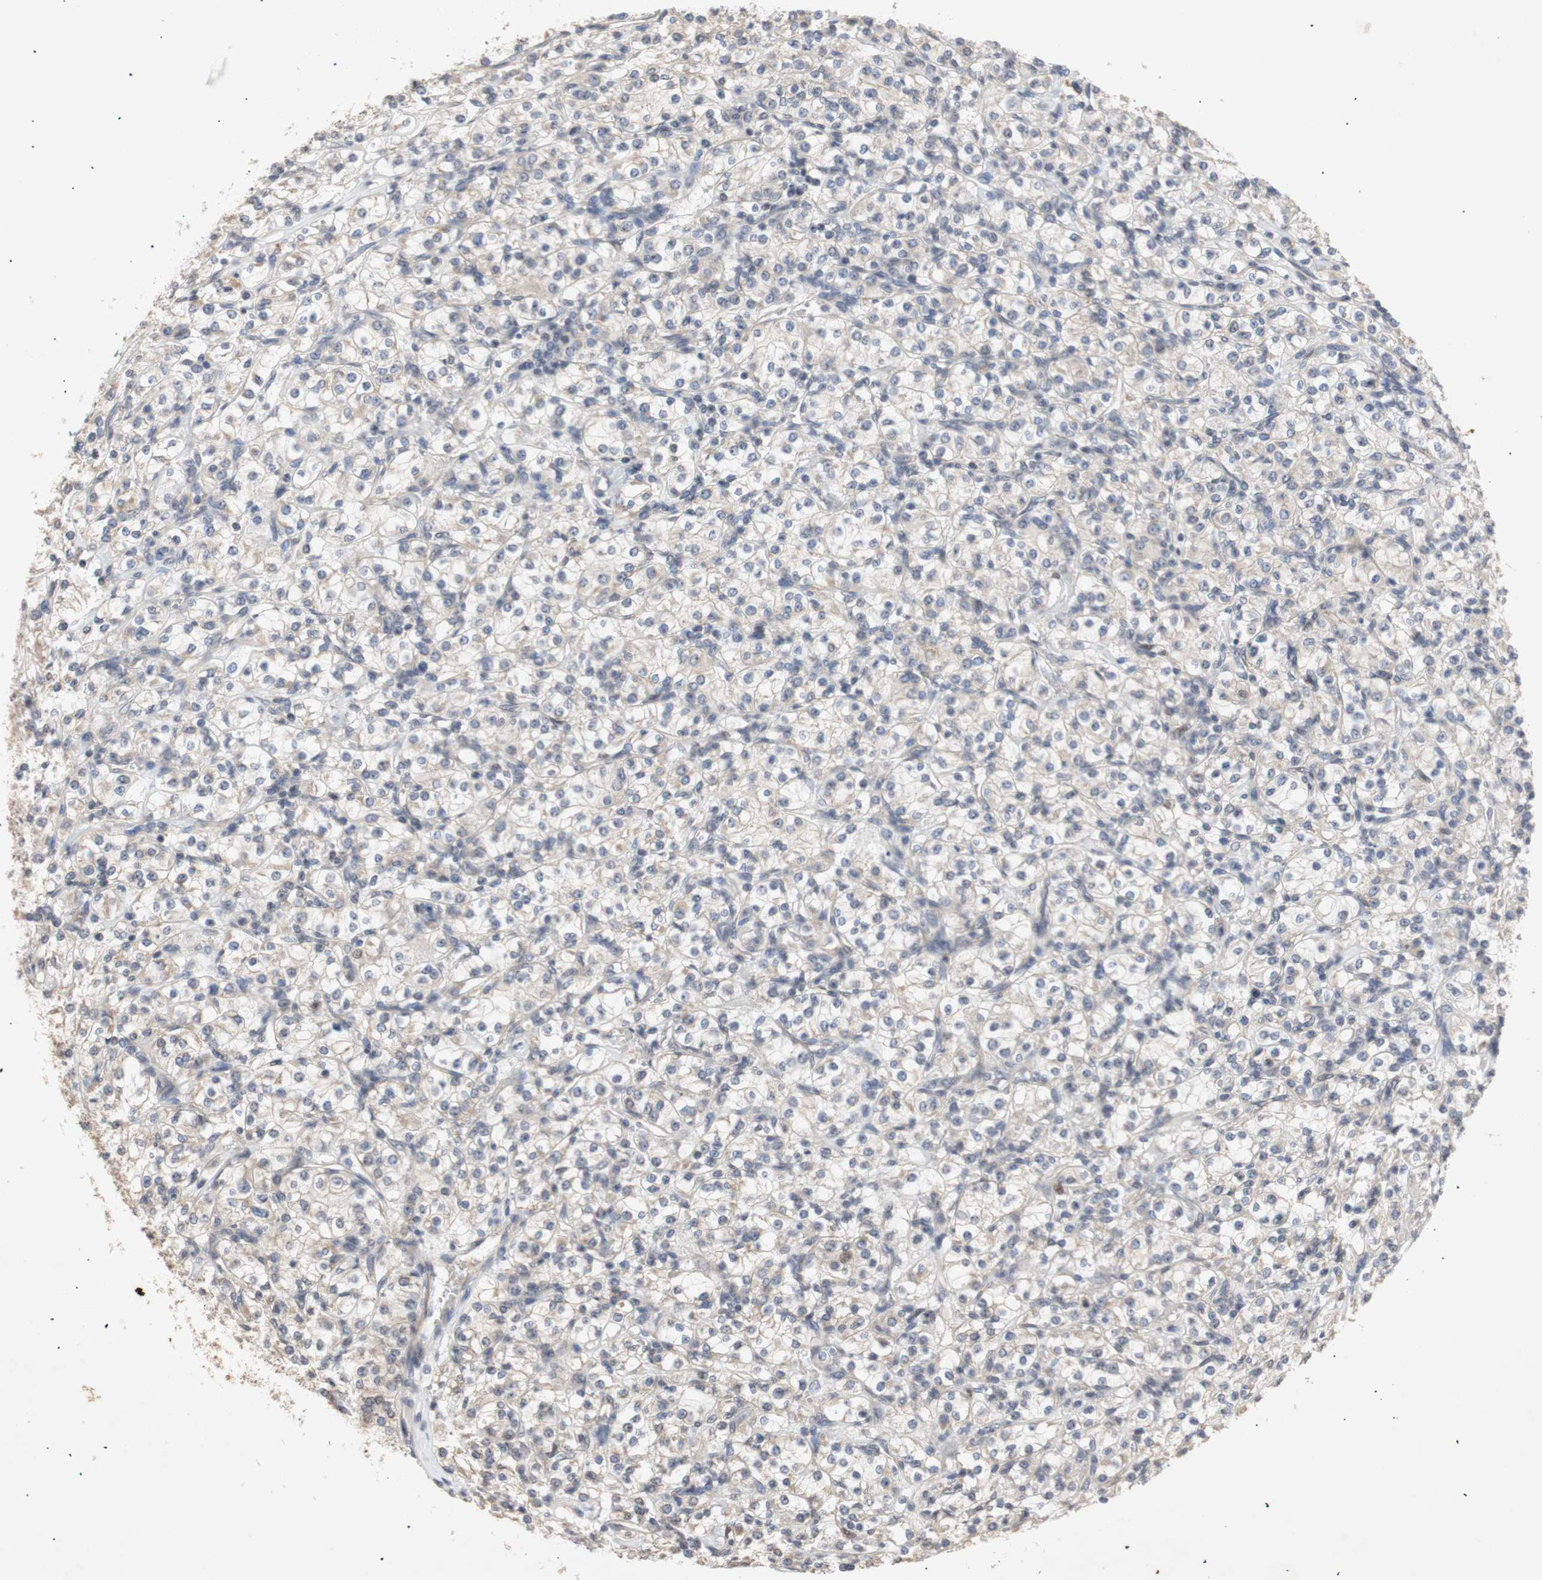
{"staining": {"intensity": "negative", "quantity": "none", "location": "none"}, "tissue": "renal cancer", "cell_type": "Tumor cells", "image_type": "cancer", "snomed": [{"axis": "morphology", "description": "Adenocarcinoma, NOS"}, {"axis": "topography", "description": "Kidney"}], "caption": "DAB (3,3'-diaminobenzidine) immunohistochemical staining of adenocarcinoma (renal) reveals no significant positivity in tumor cells. Brightfield microscopy of immunohistochemistry (IHC) stained with DAB (brown) and hematoxylin (blue), captured at high magnification.", "gene": "FOSB", "patient": {"sex": "male", "age": 77}}